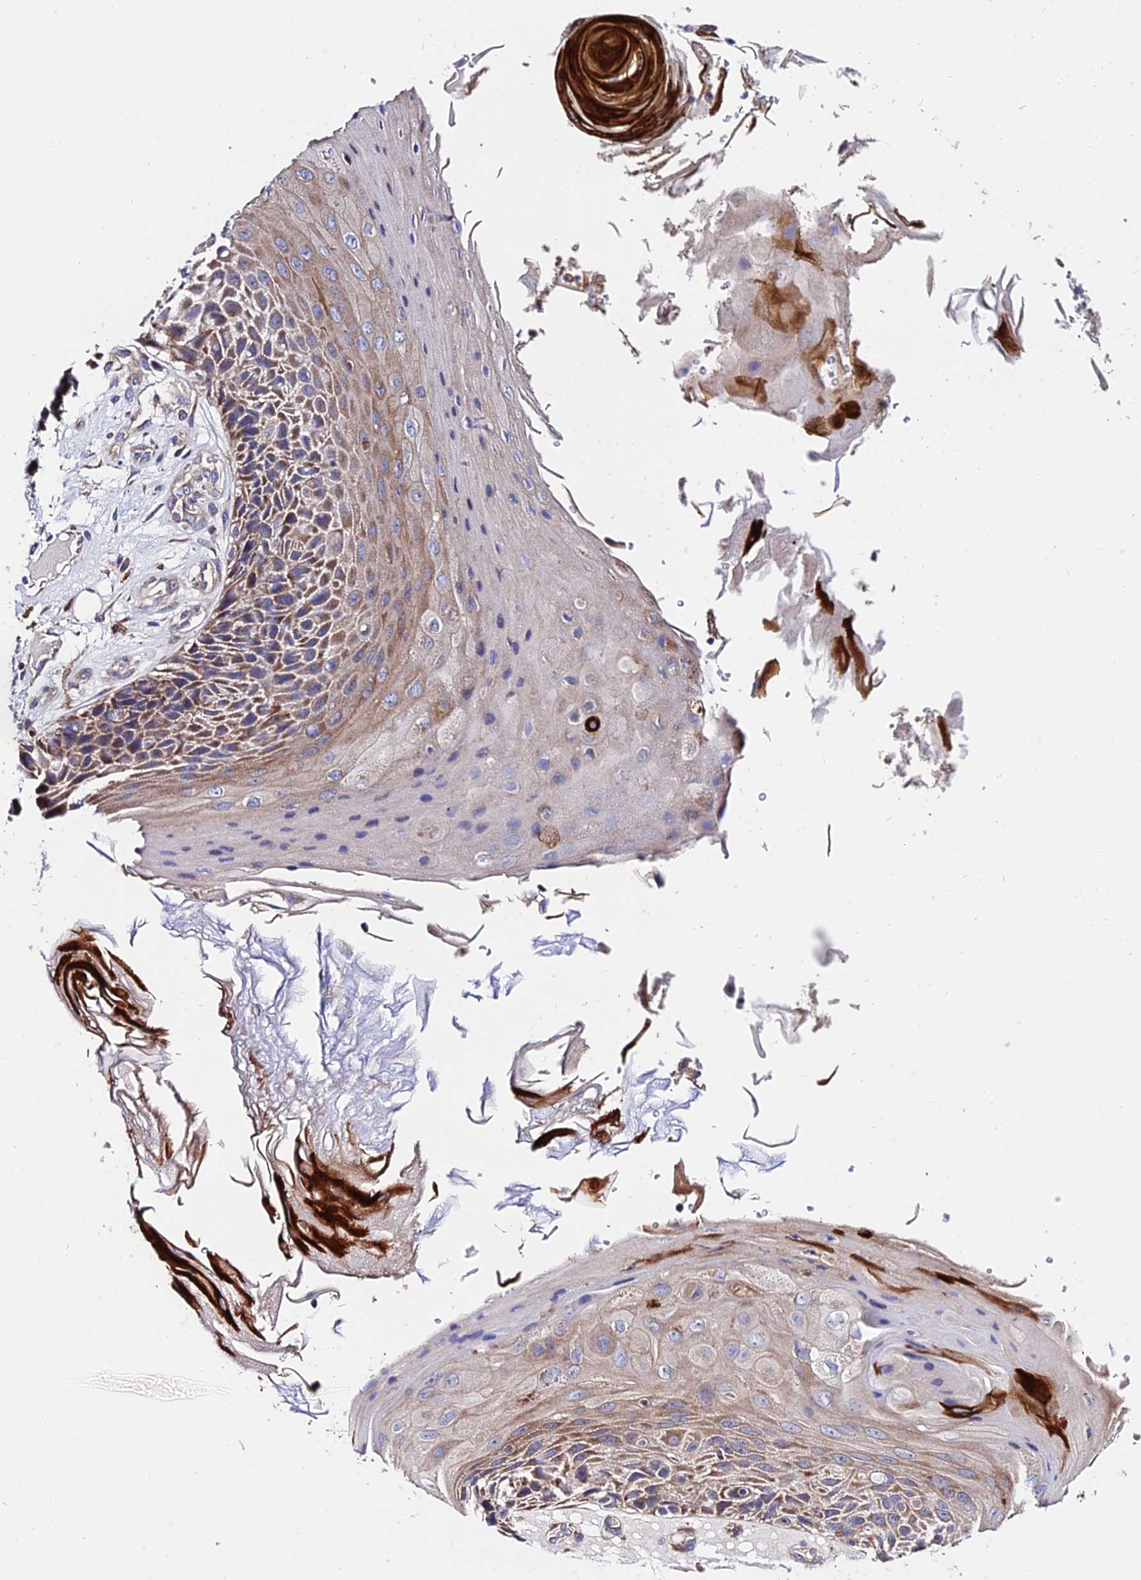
{"staining": {"intensity": "moderate", "quantity": "25%-75%", "location": "cytoplasmic/membranous"}, "tissue": "skin cancer", "cell_type": "Tumor cells", "image_type": "cancer", "snomed": [{"axis": "morphology", "description": "Squamous cell carcinoma, NOS"}, {"axis": "topography", "description": "Skin"}], "caption": "Human skin cancer (squamous cell carcinoma) stained with a protein marker exhibits moderate staining in tumor cells.", "gene": "CDC37L1", "patient": {"sex": "female", "age": 88}}